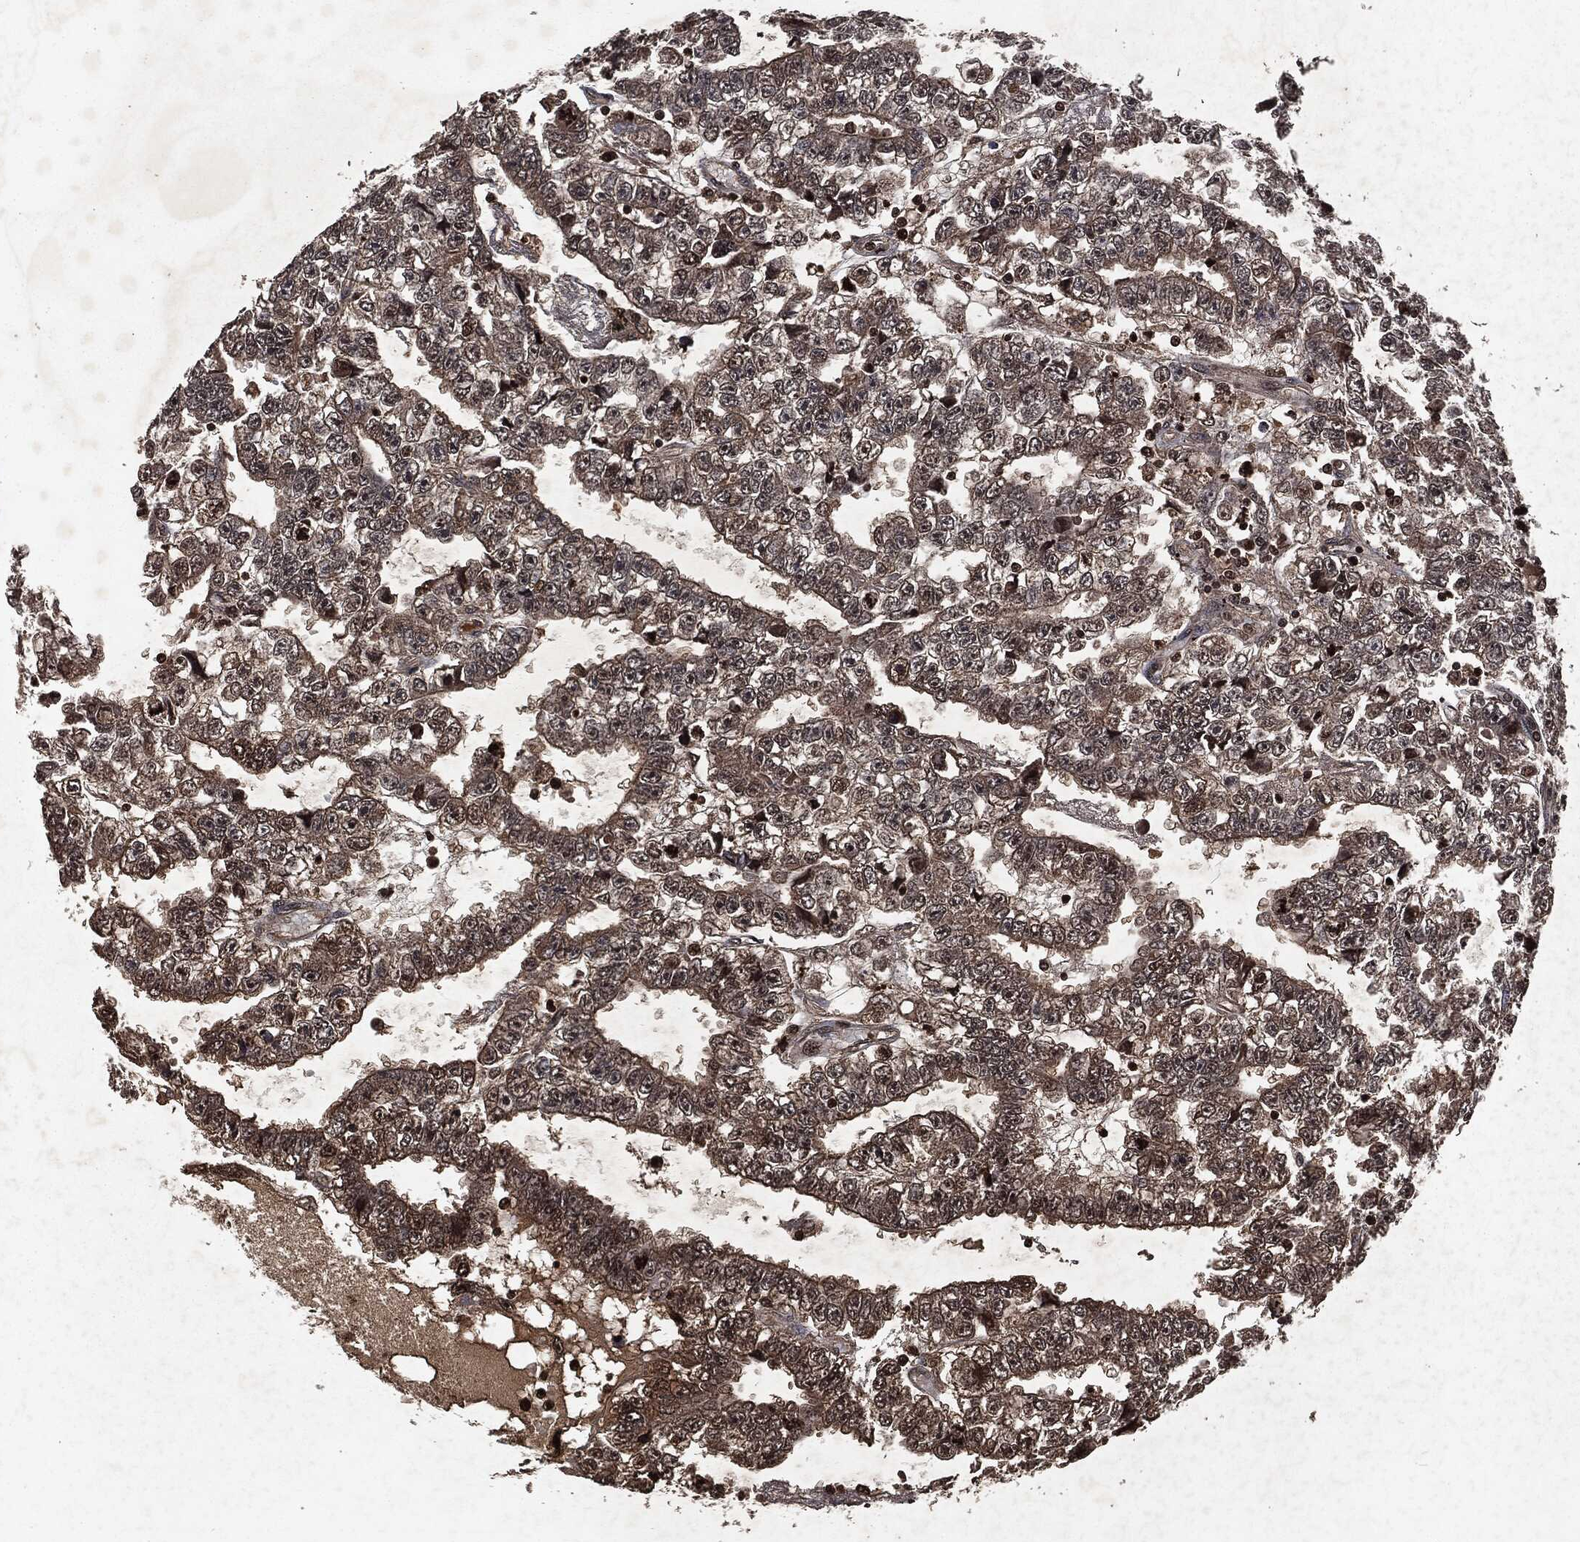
{"staining": {"intensity": "moderate", "quantity": "<25%", "location": "cytoplasmic/membranous,nuclear"}, "tissue": "testis cancer", "cell_type": "Tumor cells", "image_type": "cancer", "snomed": [{"axis": "morphology", "description": "Carcinoma, Embryonal, NOS"}, {"axis": "topography", "description": "Testis"}], "caption": "Embryonal carcinoma (testis) was stained to show a protein in brown. There is low levels of moderate cytoplasmic/membranous and nuclear staining in about <25% of tumor cells. (brown staining indicates protein expression, while blue staining denotes nuclei).", "gene": "SNAI1", "patient": {"sex": "male", "age": 25}}